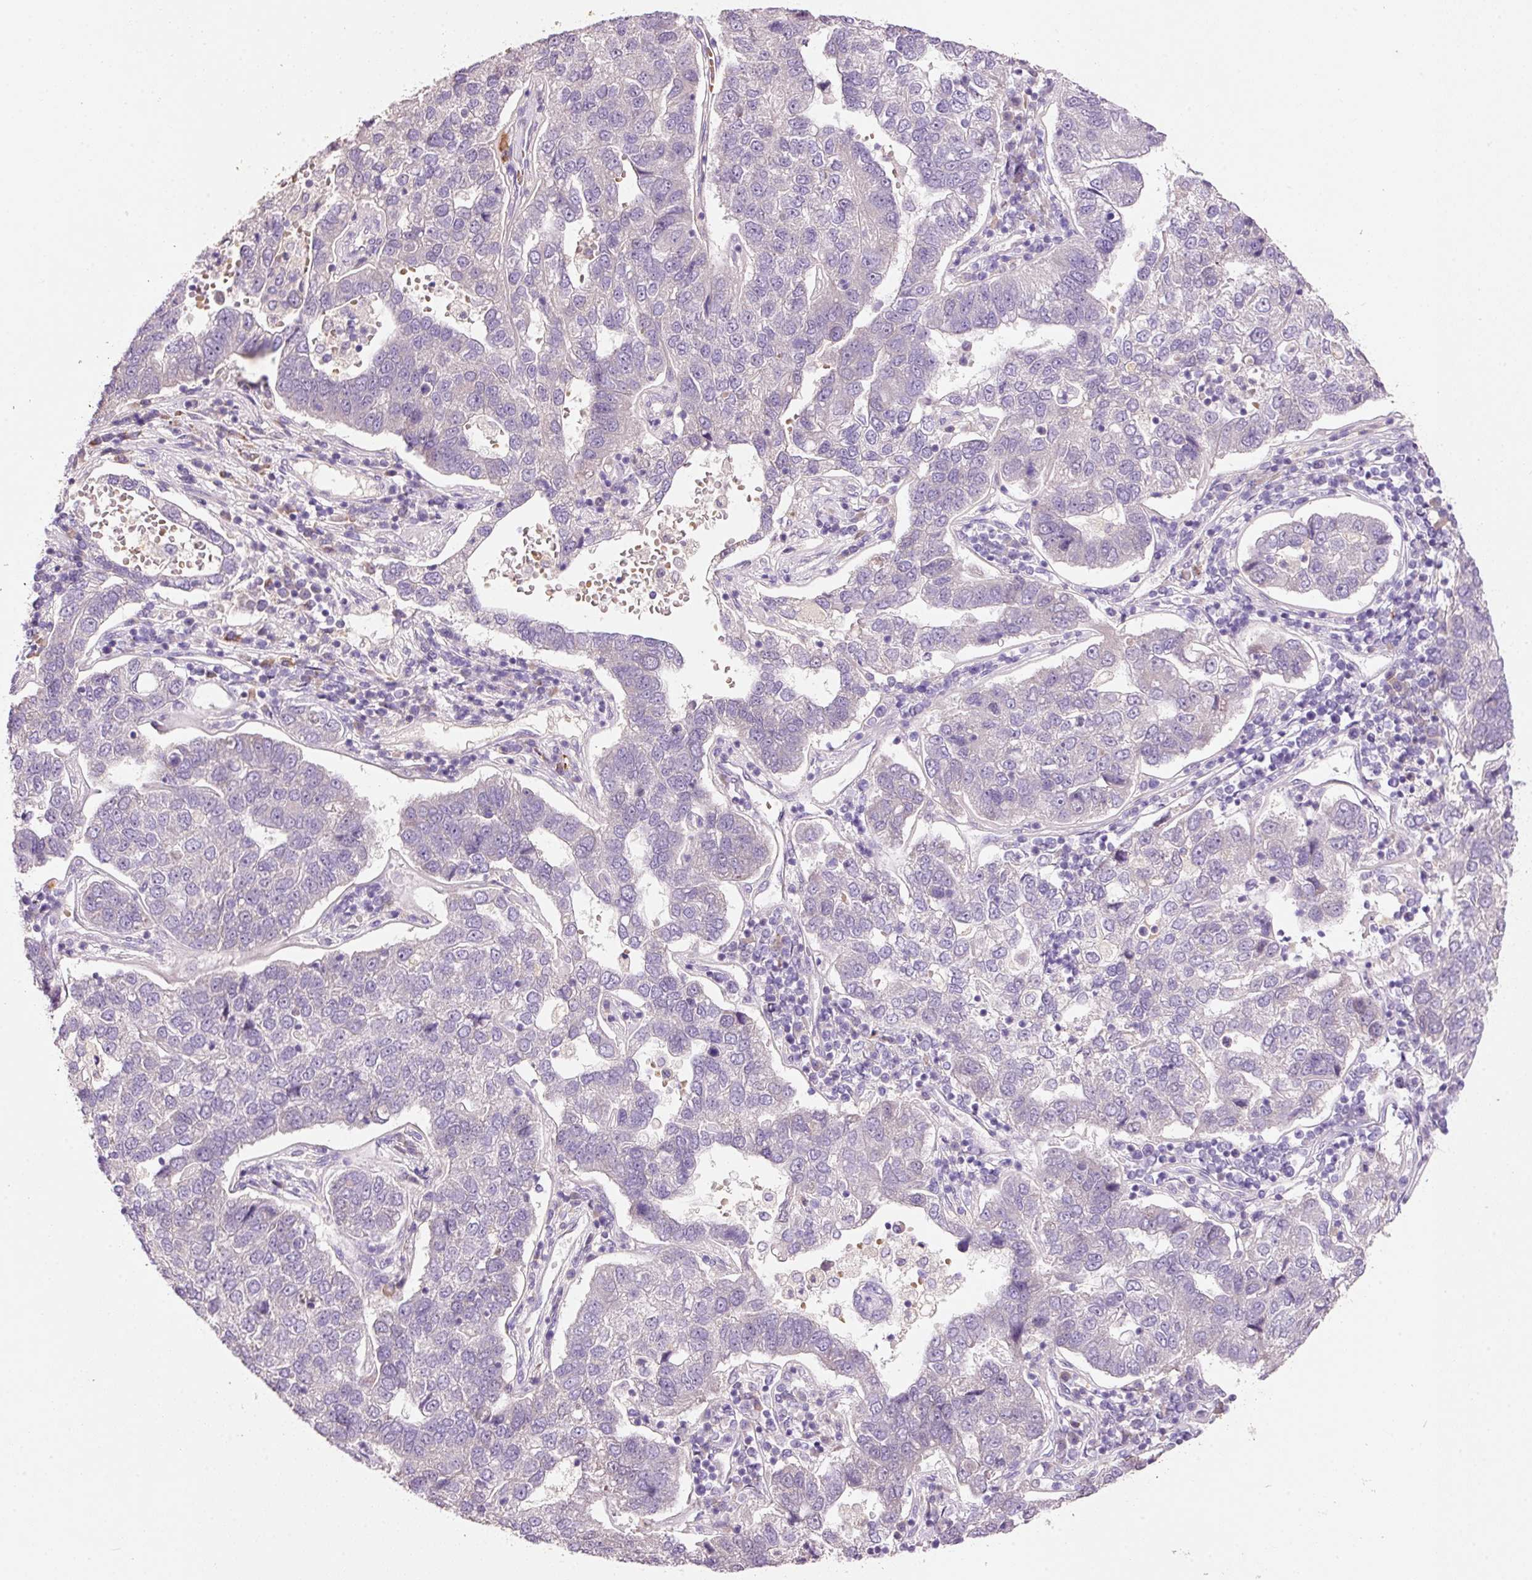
{"staining": {"intensity": "negative", "quantity": "none", "location": "none"}, "tissue": "pancreatic cancer", "cell_type": "Tumor cells", "image_type": "cancer", "snomed": [{"axis": "morphology", "description": "Adenocarcinoma, NOS"}, {"axis": "topography", "description": "Pancreas"}], "caption": "Pancreatic cancer was stained to show a protein in brown. There is no significant positivity in tumor cells.", "gene": "TENT5C", "patient": {"sex": "female", "age": 61}}